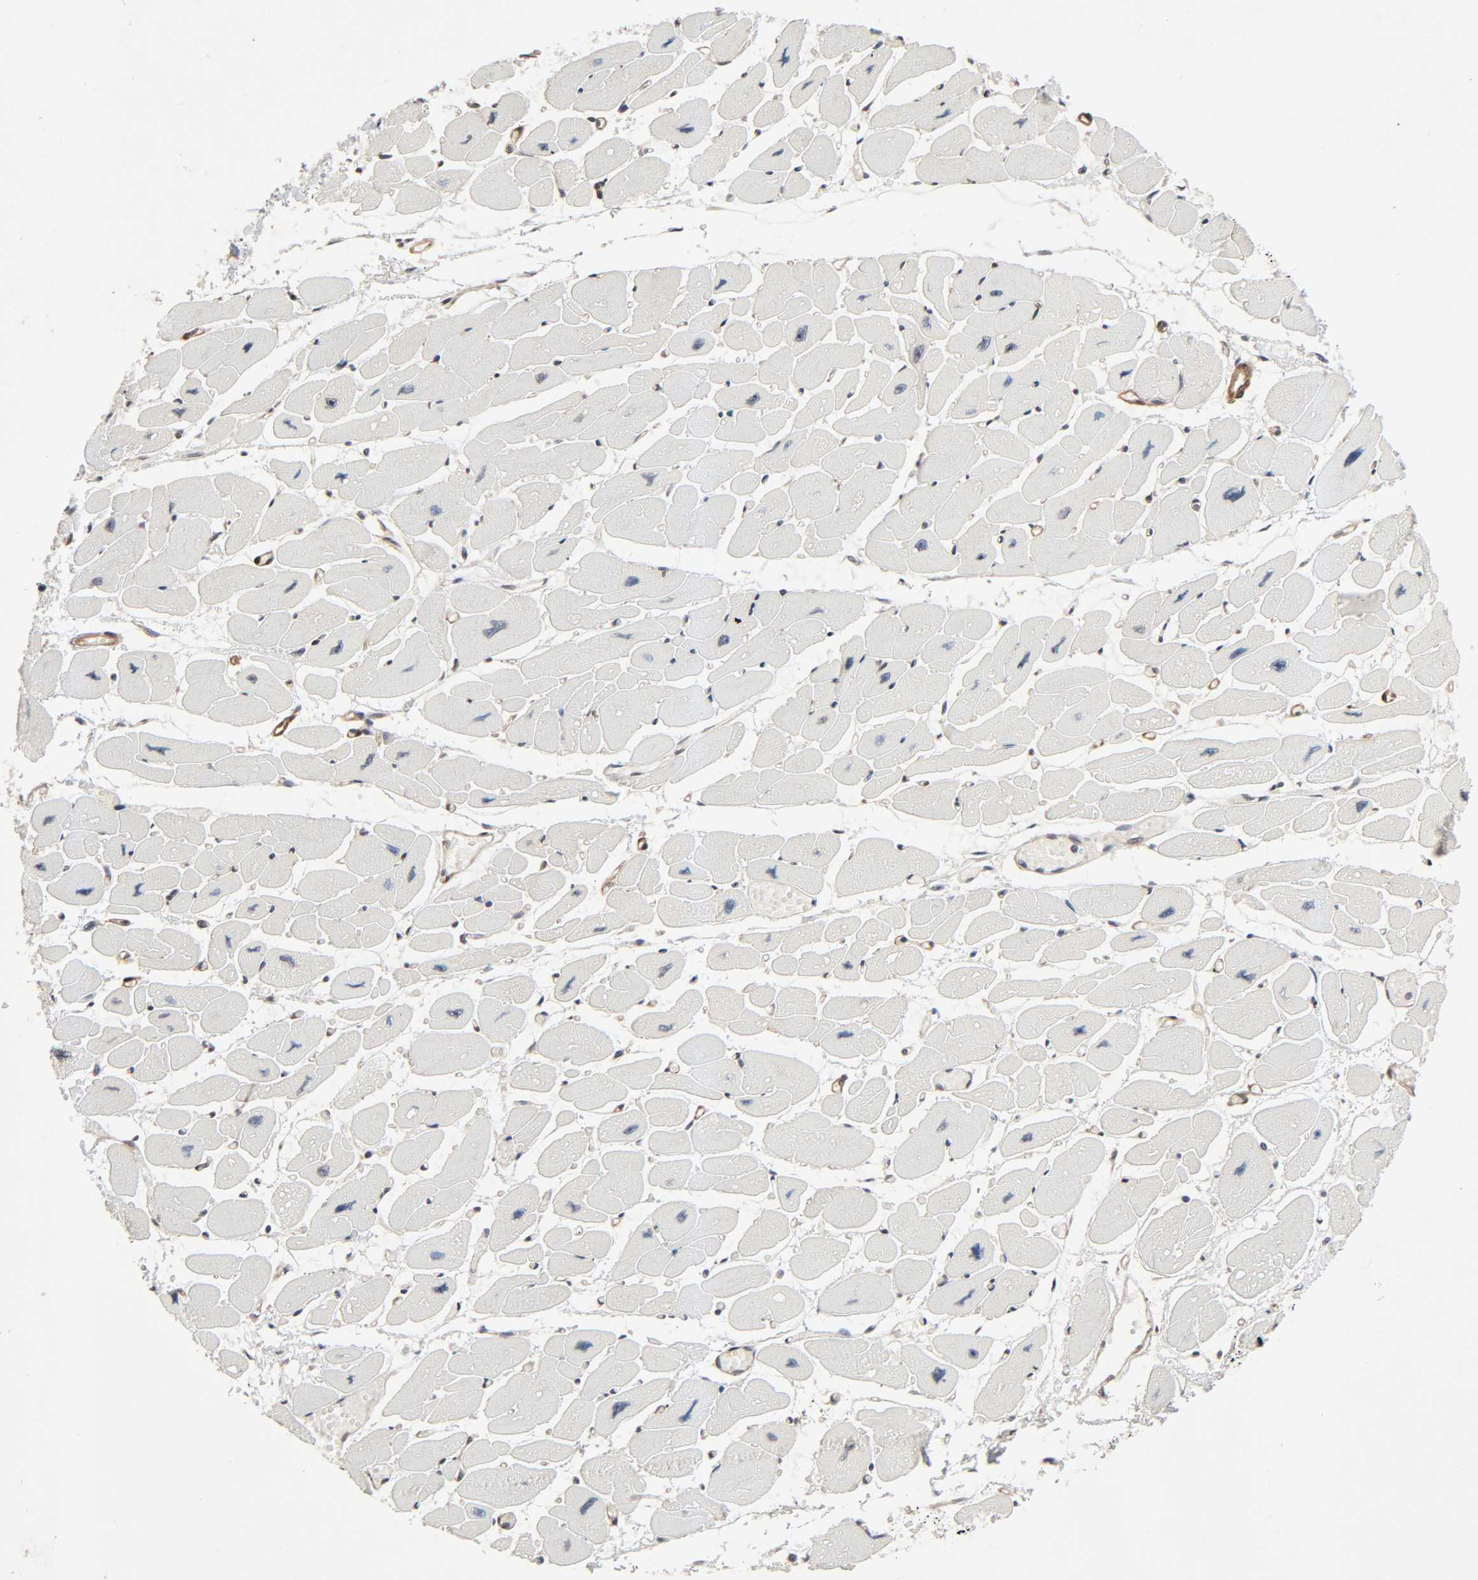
{"staining": {"intensity": "negative", "quantity": "none", "location": "none"}, "tissue": "heart muscle", "cell_type": "Cardiomyocytes", "image_type": "normal", "snomed": [{"axis": "morphology", "description": "Normal tissue, NOS"}, {"axis": "topography", "description": "Heart"}], "caption": "Immunohistochemistry (IHC) histopathology image of unremarkable heart muscle stained for a protein (brown), which demonstrates no staining in cardiomyocytes.", "gene": "PTK2", "patient": {"sex": "female", "age": 54}}